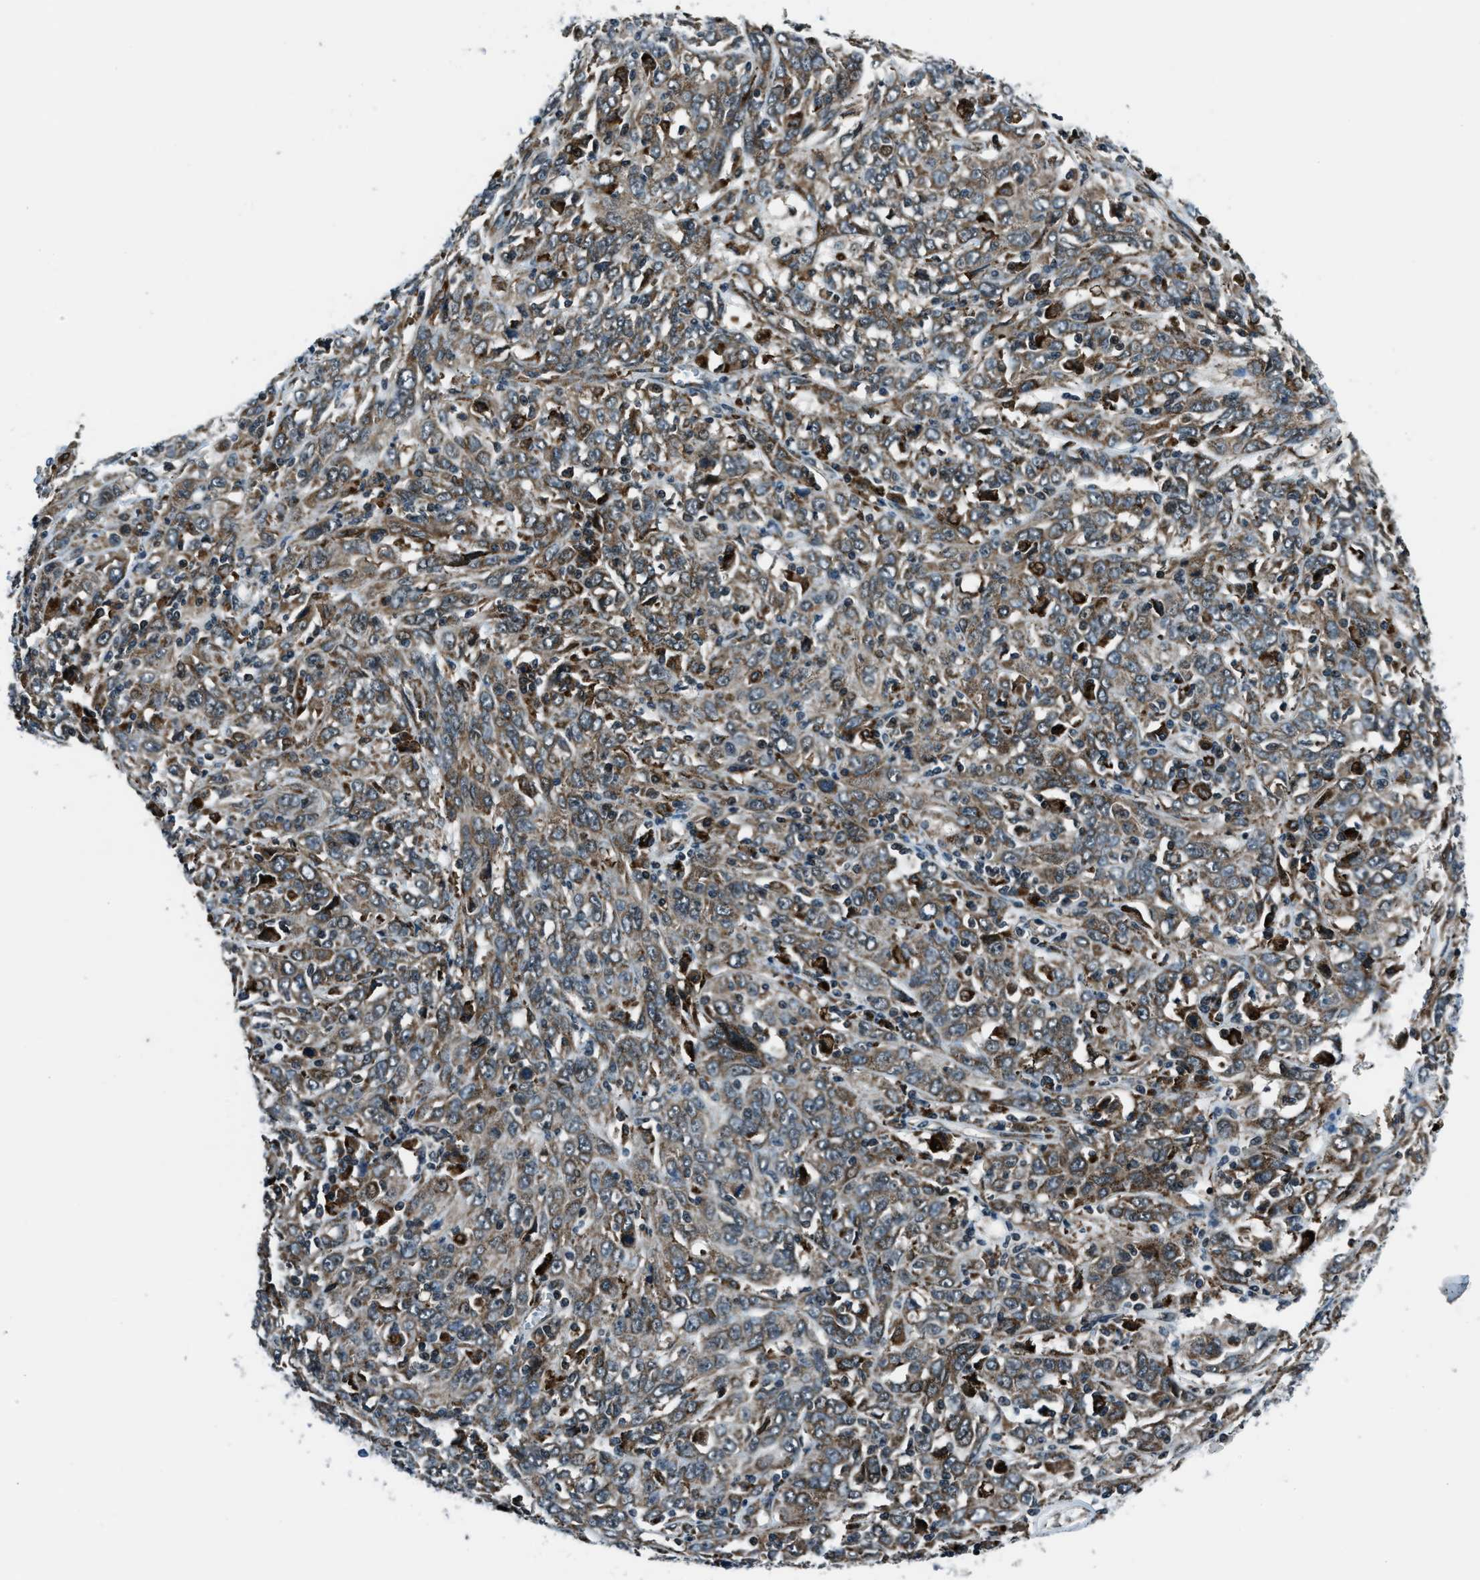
{"staining": {"intensity": "strong", "quantity": ">75%", "location": "cytoplasmic/membranous"}, "tissue": "cervical cancer", "cell_type": "Tumor cells", "image_type": "cancer", "snomed": [{"axis": "morphology", "description": "Squamous cell carcinoma, NOS"}, {"axis": "topography", "description": "Cervix"}], "caption": "Strong cytoplasmic/membranous protein positivity is identified in approximately >75% of tumor cells in cervical cancer (squamous cell carcinoma).", "gene": "ACTL9", "patient": {"sex": "female", "age": 46}}